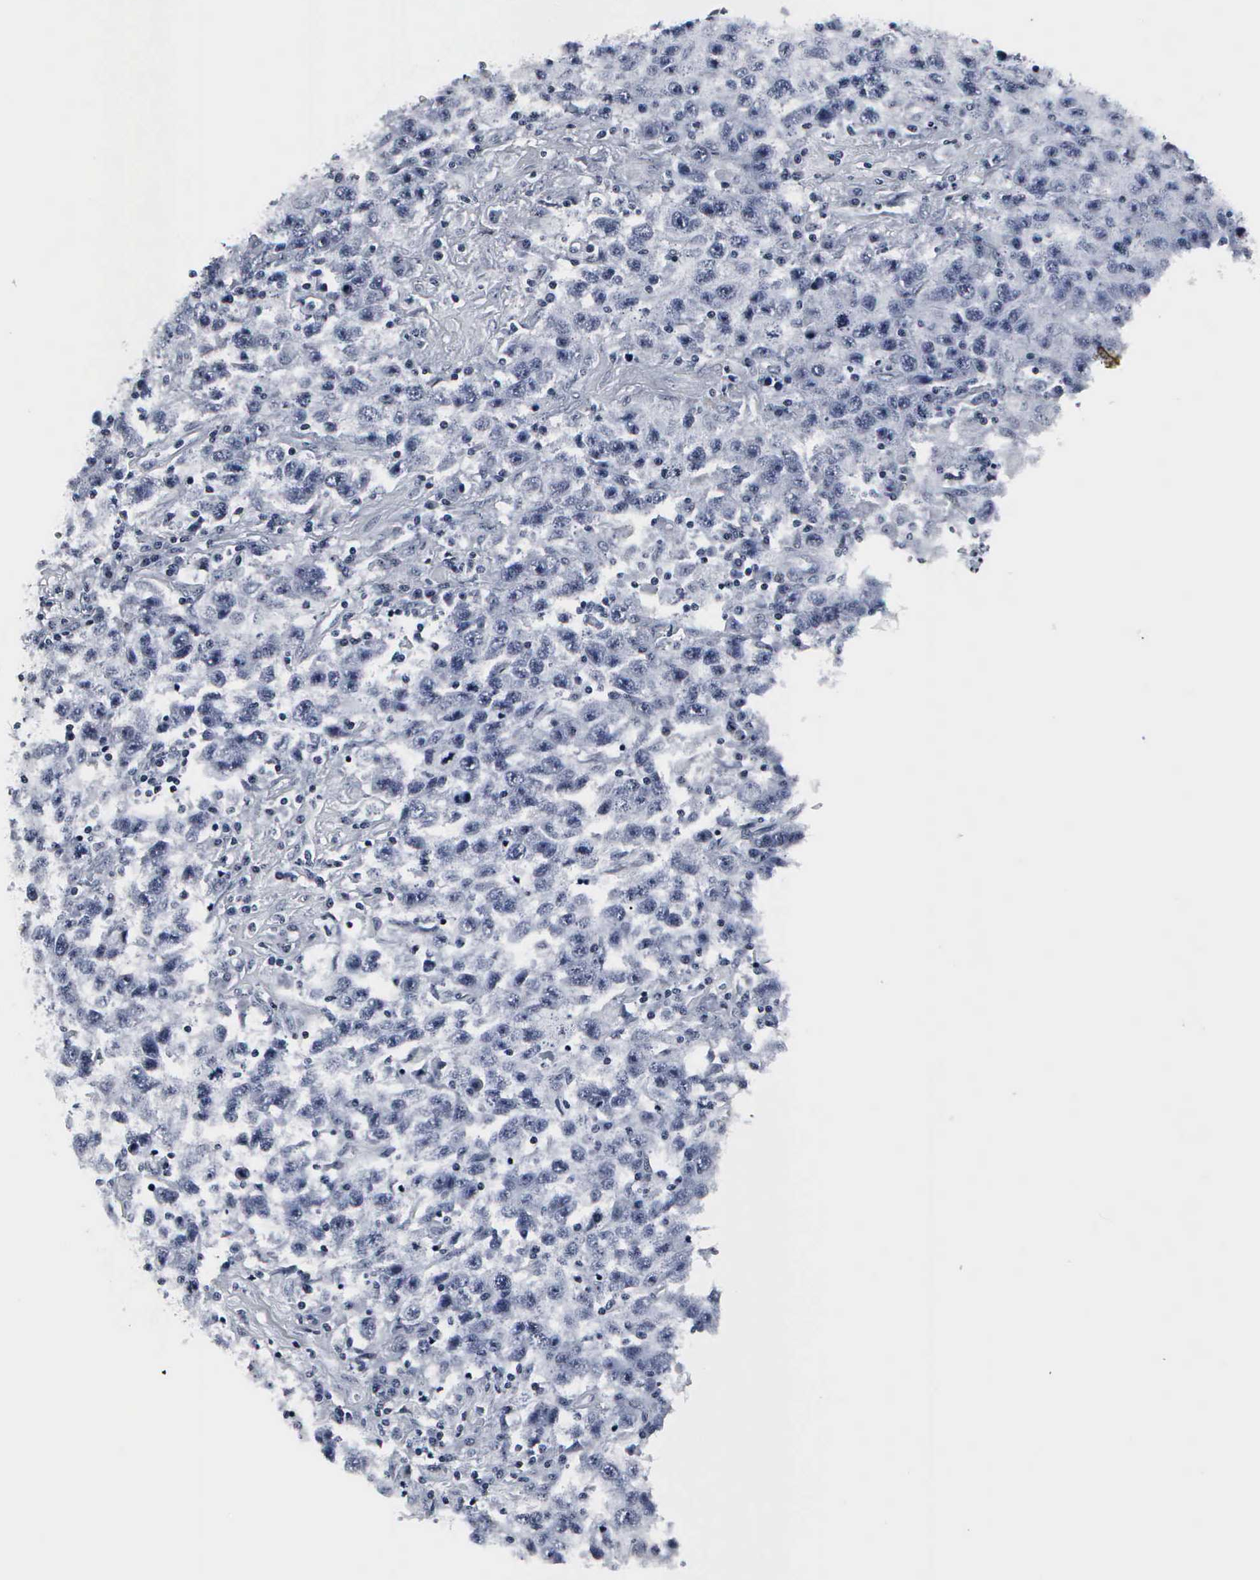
{"staining": {"intensity": "negative", "quantity": "none", "location": "none"}, "tissue": "testis cancer", "cell_type": "Tumor cells", "image_type": "cancer", "snomed": [{"axis": "morphology", "description": "Seminoma, NOS"}, {"axis": "topography", "description": "Testis"}], "caption": "Tumor cells are negative for protein expression in human testis cancer.", "gene": "DGCR2", "patient": {"sex": "male", "age": 41}}